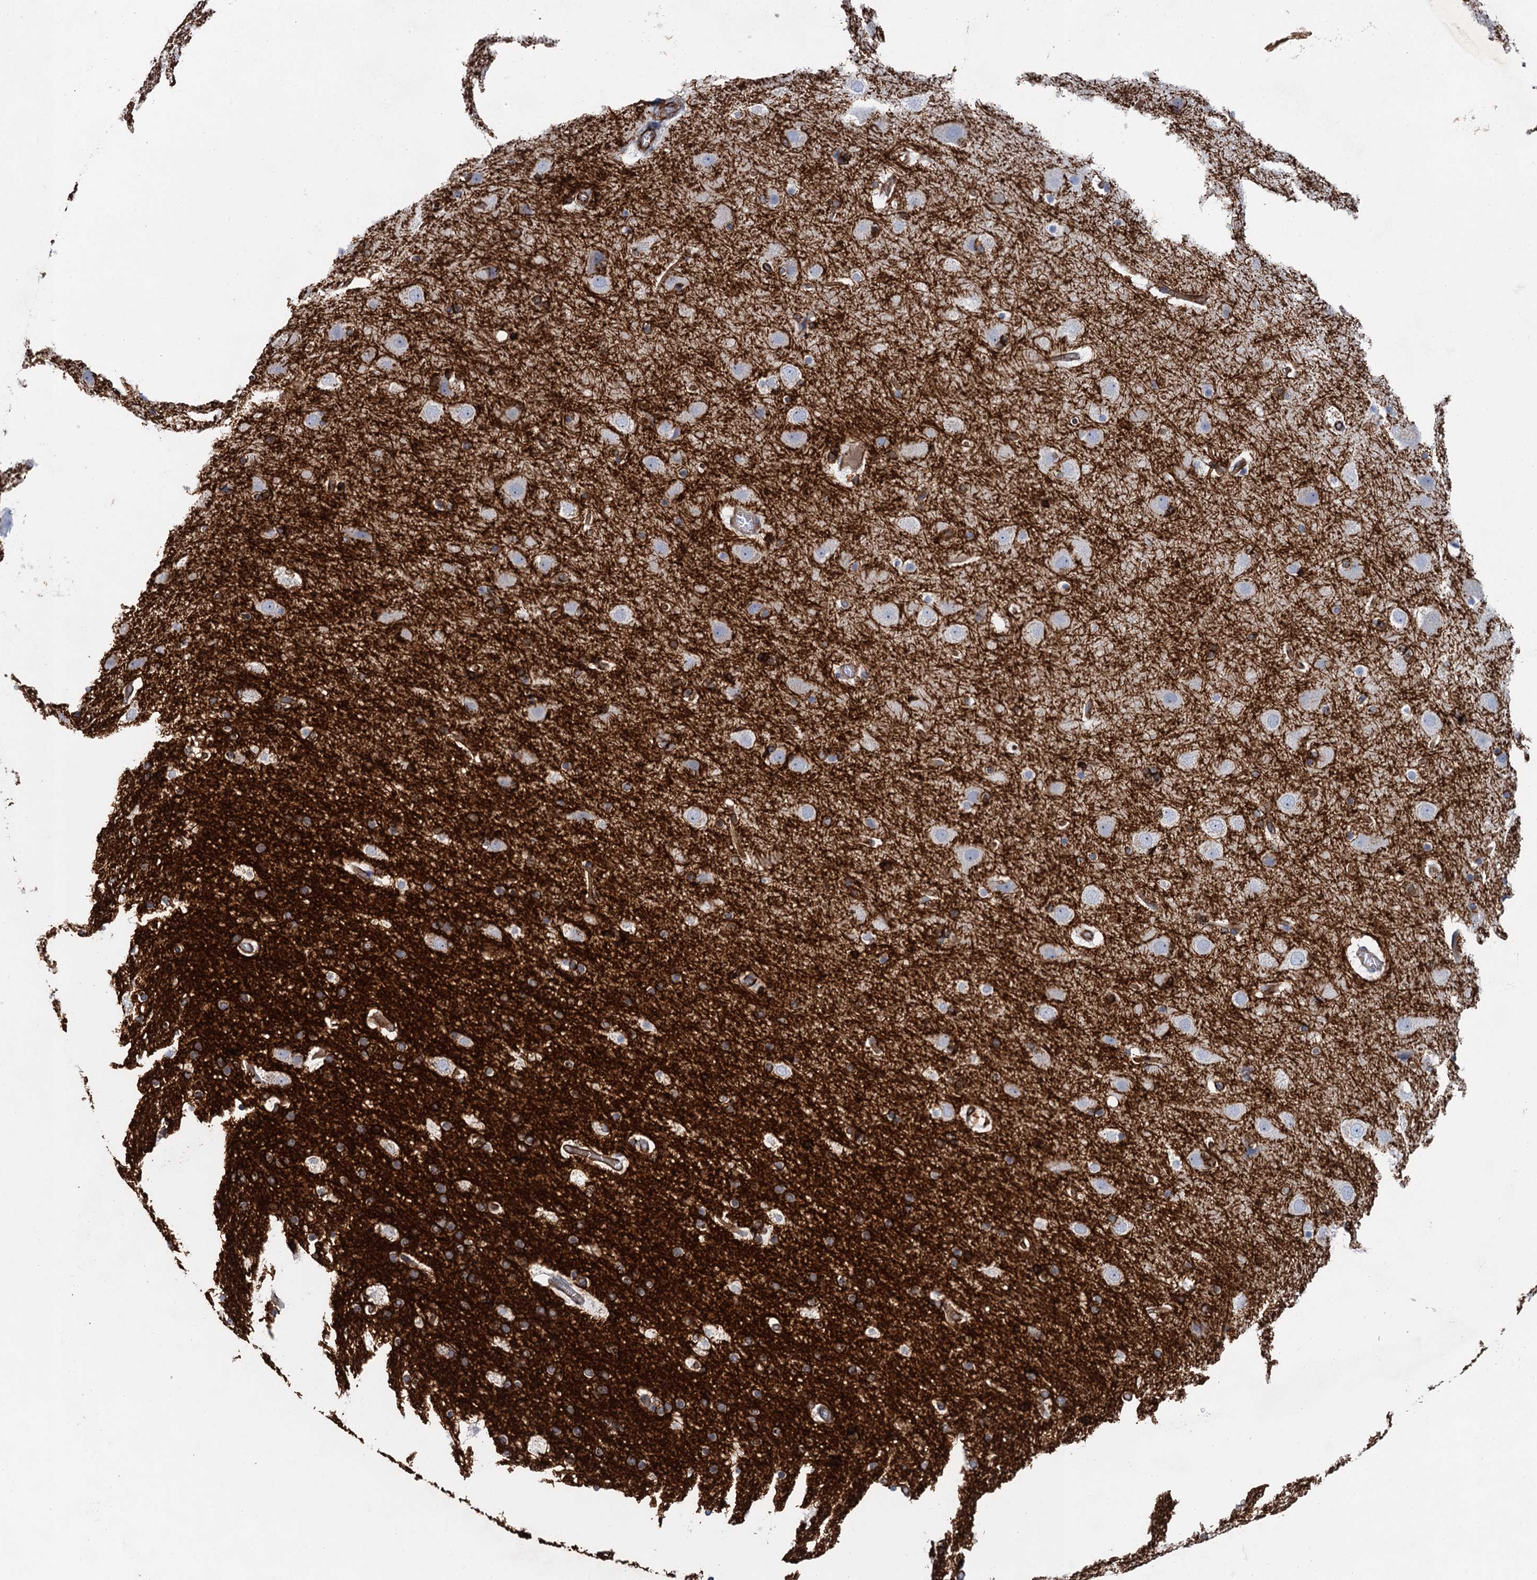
{"staining": {"intensity": "weak", "quantity": ">75%", "location": "cytoplasmic/membranous"}, "tissue": "cerebral cortex", "cell_type": "Endothelial cells", "image_type": "normal", "snomed": [{"axis": "morphology", "description": "Normal tissue, NOS"}, {"axis": "topography", "description": "Cerebral cortex"}], "caption": "A high-resolution micrograph shows immunohistochemistry staining of benign cerebral cortex, which exhibits weak cytoplasmic/membranous positivity in approximately >75% of endothelial cells. (DAB IHC, brown staining for protein, blue staining for nuclei).", "gene": "PLLP", "patient": {"sex": "male", "age": 57}}